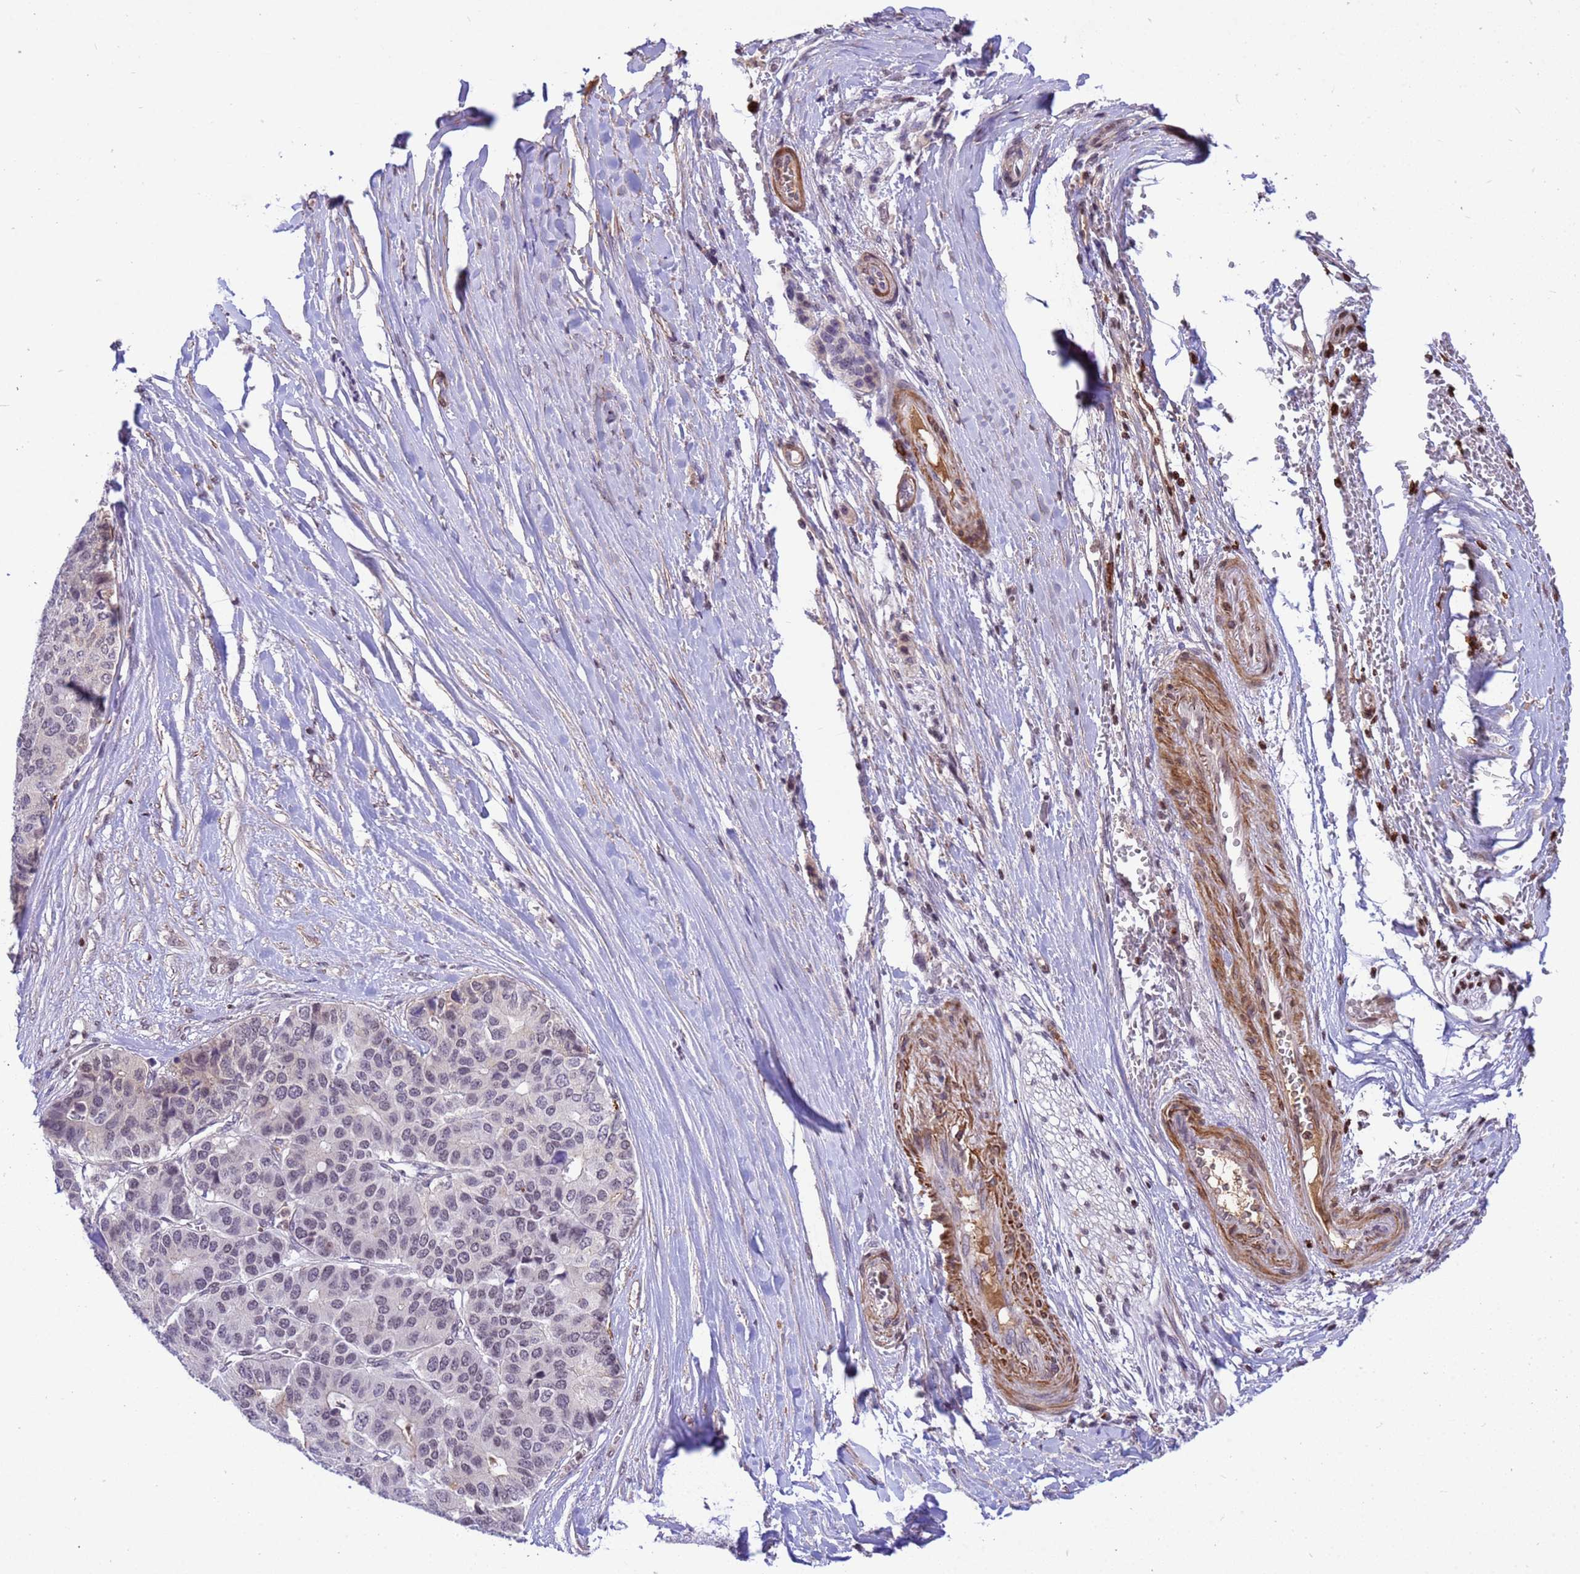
{"staining": {"intensity": "negative", "quantity": "none", "location": "none"}, "tissue": "pancreatic cancer", "cell_type": "Tumor cells", "image_type": "cancer", "snomed": [{"axis": "morphology", "description": "Adenocarcinoma, NOS"}, {"axis": "topography", "description": "Pancreas"}], "caption": "Human pancreatic cancer (adenocarcinoma) stained for a protein using immunohistochemistry reveals no positivity in tumor cells.", "gene": "ORM1", "patient": {"sex": "male", "age": 50}}